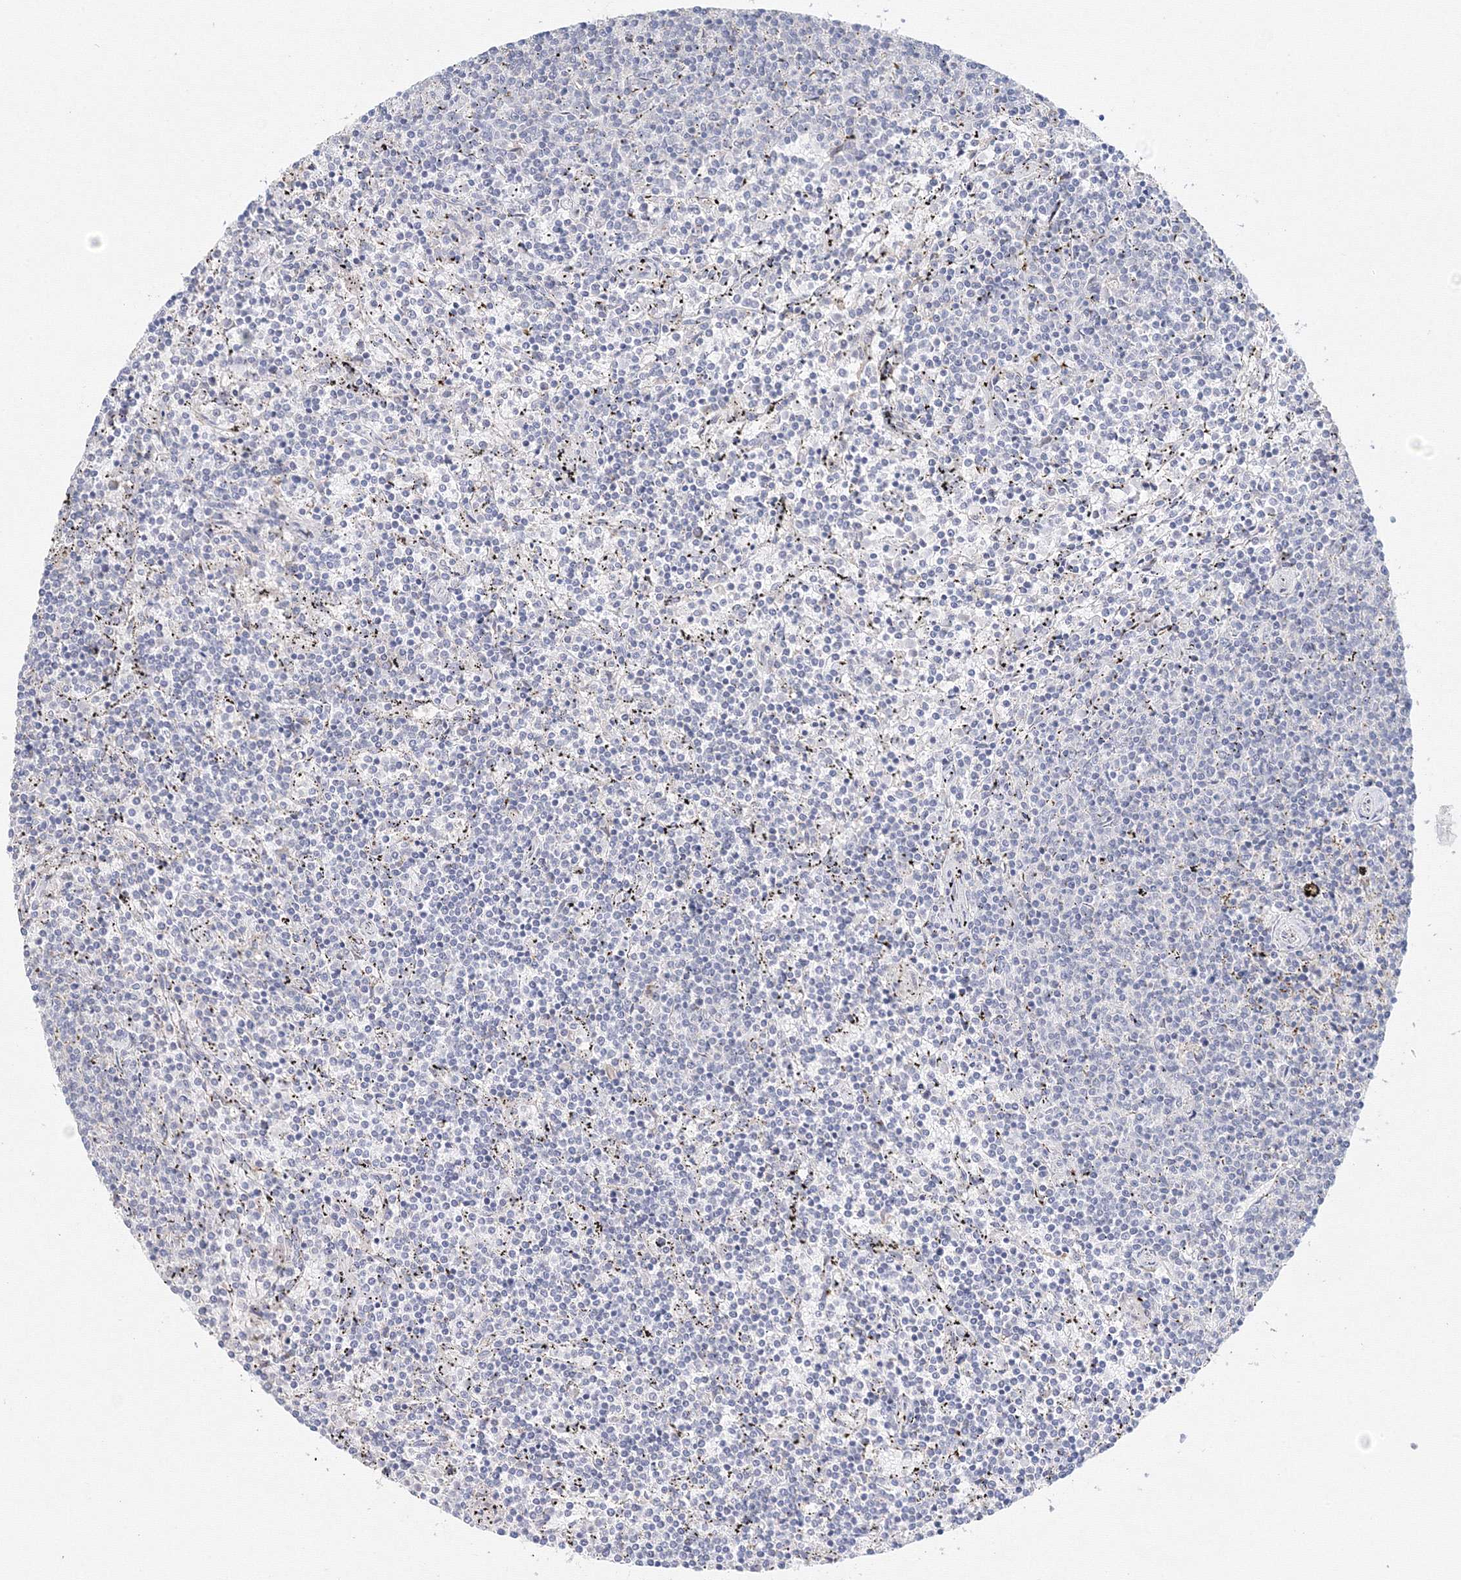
{"staining": {"intensity": "negative", "quantity": "none", "location": "none"}, "tissue": "lymphoma", "cell_type": "Tumor cells", "image_type": "cancer", "snomed": [{"axis": "morphology", "description": "Malignant lymphoma, non-Hodgkin's type, Low grade"}, {"axis": "topography", "description": "Spleen"}], "caption": "This is an immunohistochemistry photomicrograph of lymphoma. There is no staining in tumor cells.", "gene": "DHRS12", "patient": {"sex": "female", "age": 50}}